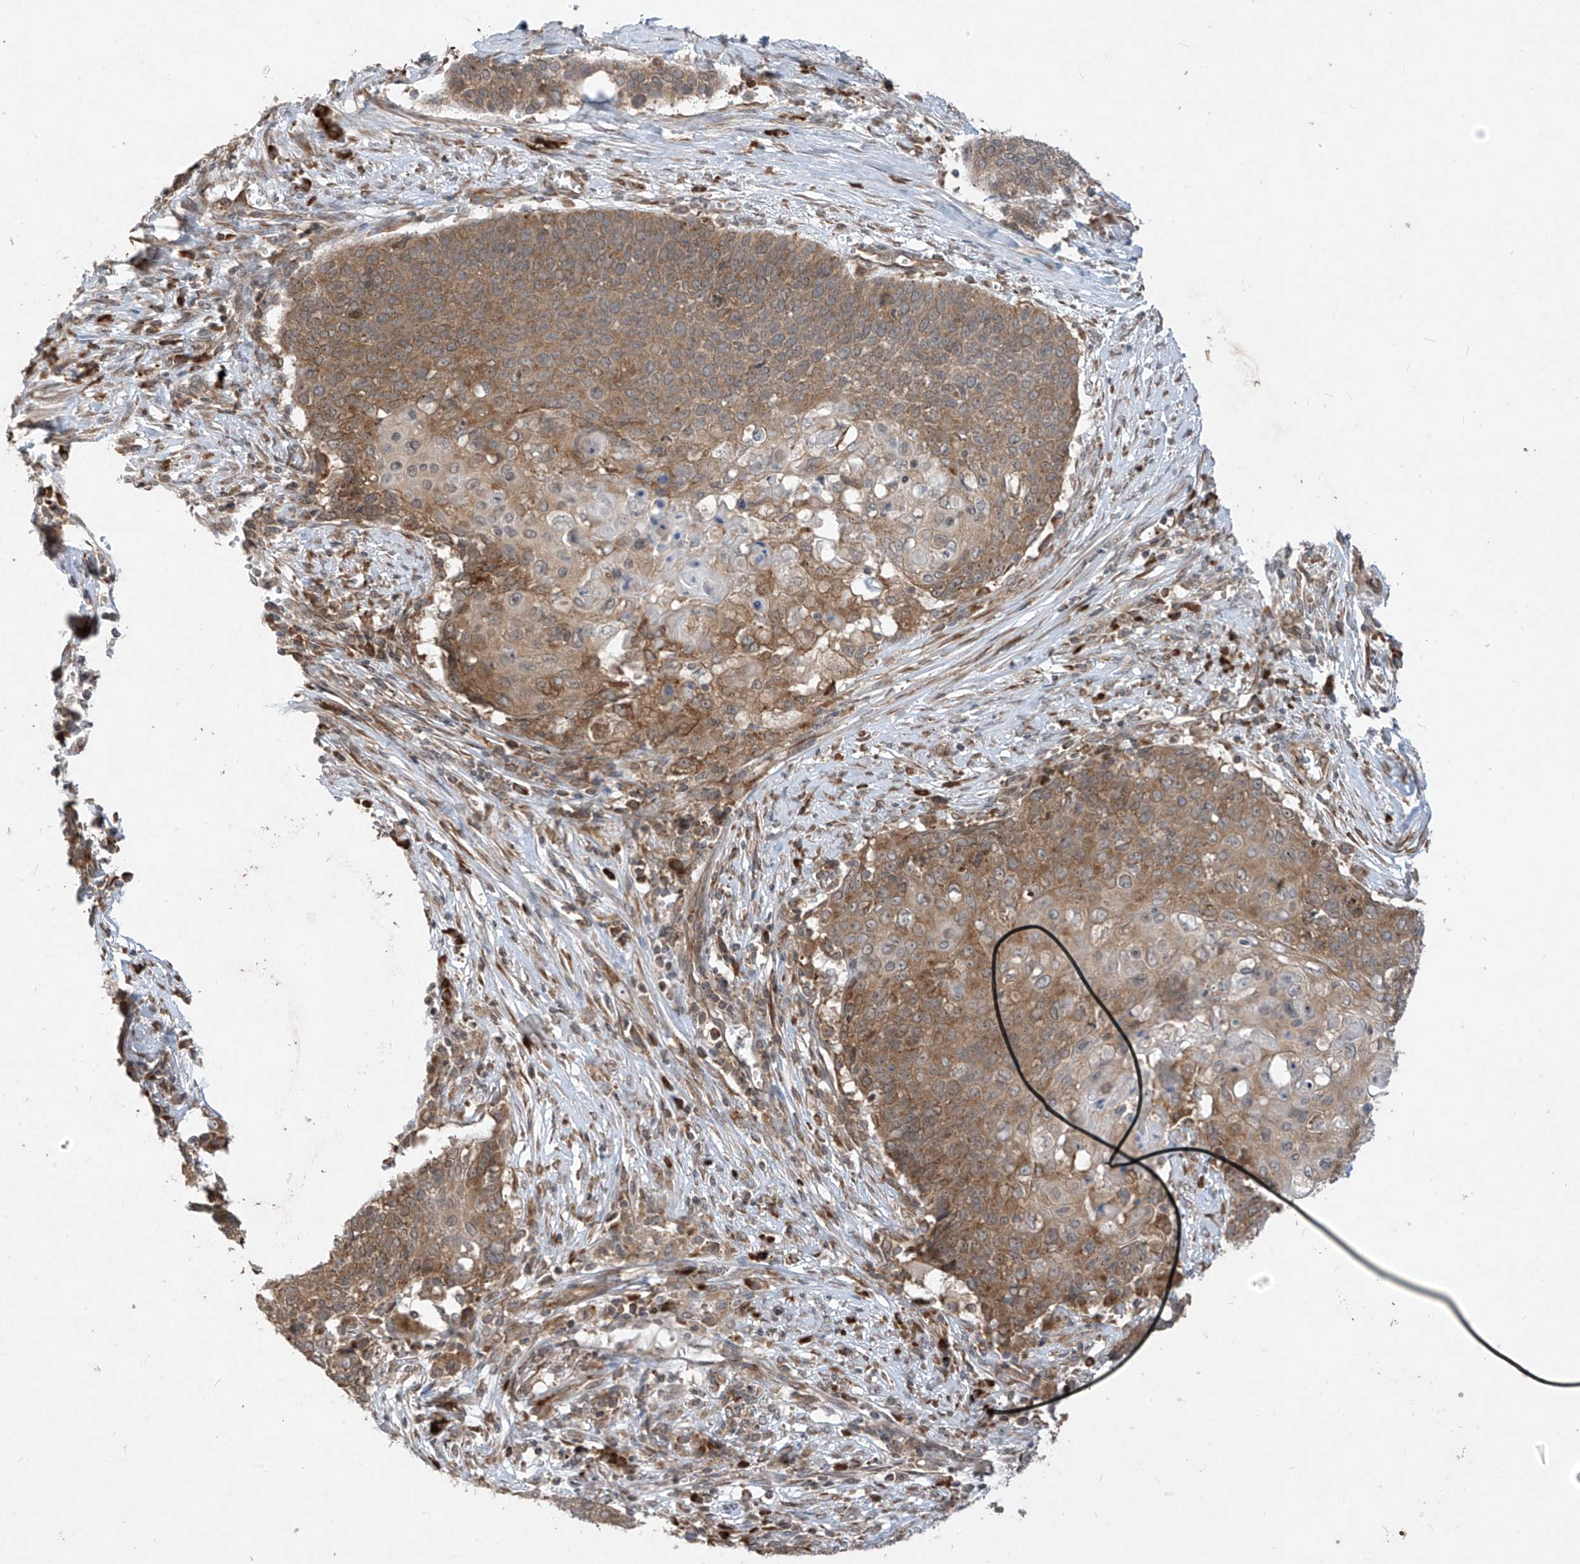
{"staining": {"intensity": "moderate", "quantity": ">75%", "location": "cytoplasmic/membranous"}, "tissue": "cervical cancer", "cell_type": "Tumor cells", "image_type": "cancer", "snomed": [{"axis": "morphology", "description": "Squamous cell carcinoma, NOS"}, {"axis": "topography", "description": "Cervix"}], "caption": "Moderate cytoplasmic/membranous expression for a protein is seen in approximately >75% of tumor cells of cervical squamous cell carcinoma using IHC.", "gene": "RPL34", "patient": {"sex": "female", "age": 39}}